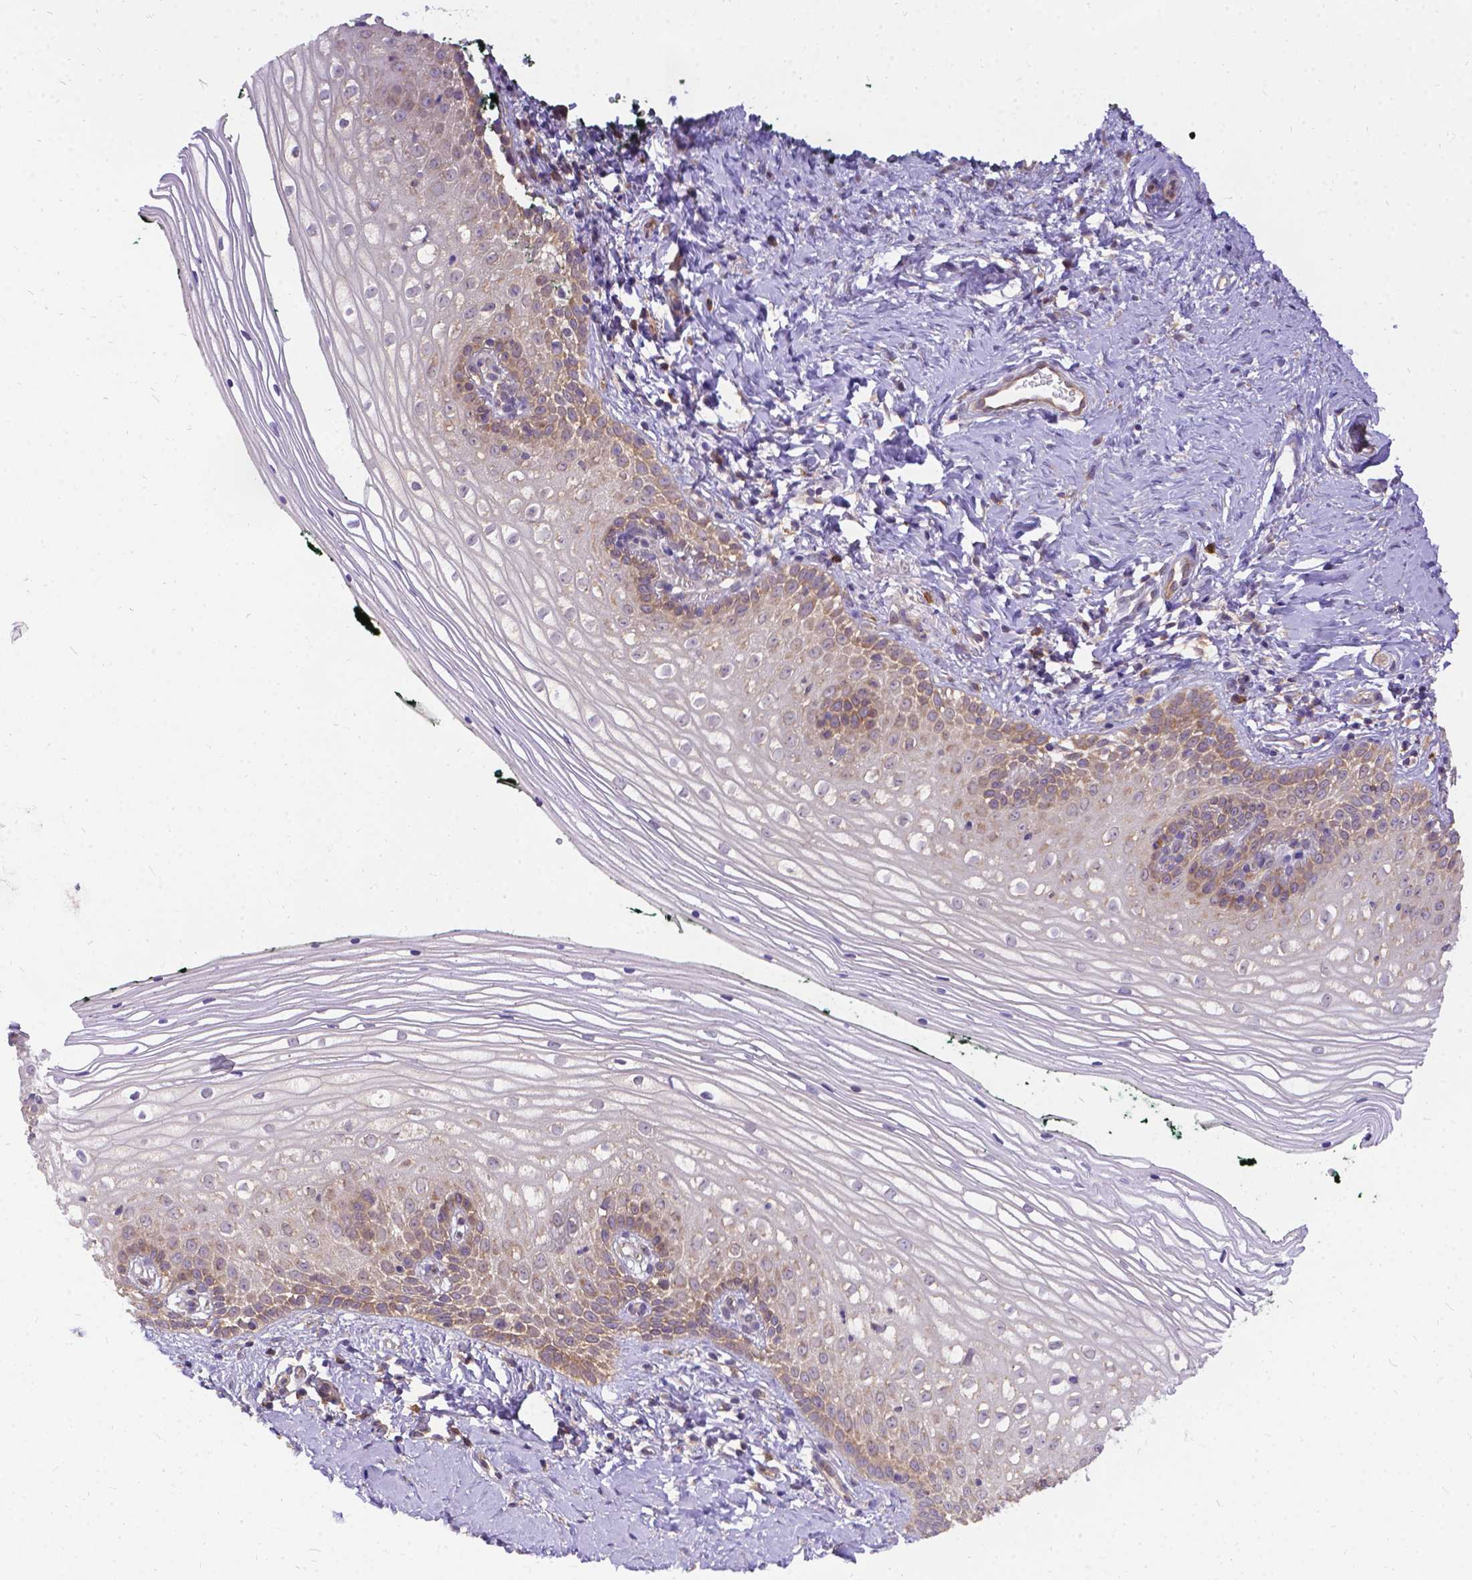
{"staining": {"intensity": "moderate", "quantity": "<25%", "location": "cytoplasmic/membranous"}, "tissue": "vagina", "cell_type": "Squamous epithelial cells", "image_type": "normal", "snomed": [{"axis": "morphology", "description": "Normal tissue, NOS"}, {"axis": "topography", "description": "Vagina"}], "caption": "The photomicrograph shows immunohistochemical staining of benign vagina. There is moderate cytoplasmic/membranous expression is identified in approximately <25% of squamous epithelial cells.", "gene": "DENND6A", "patient": {"sex": "female", "age": 47}}